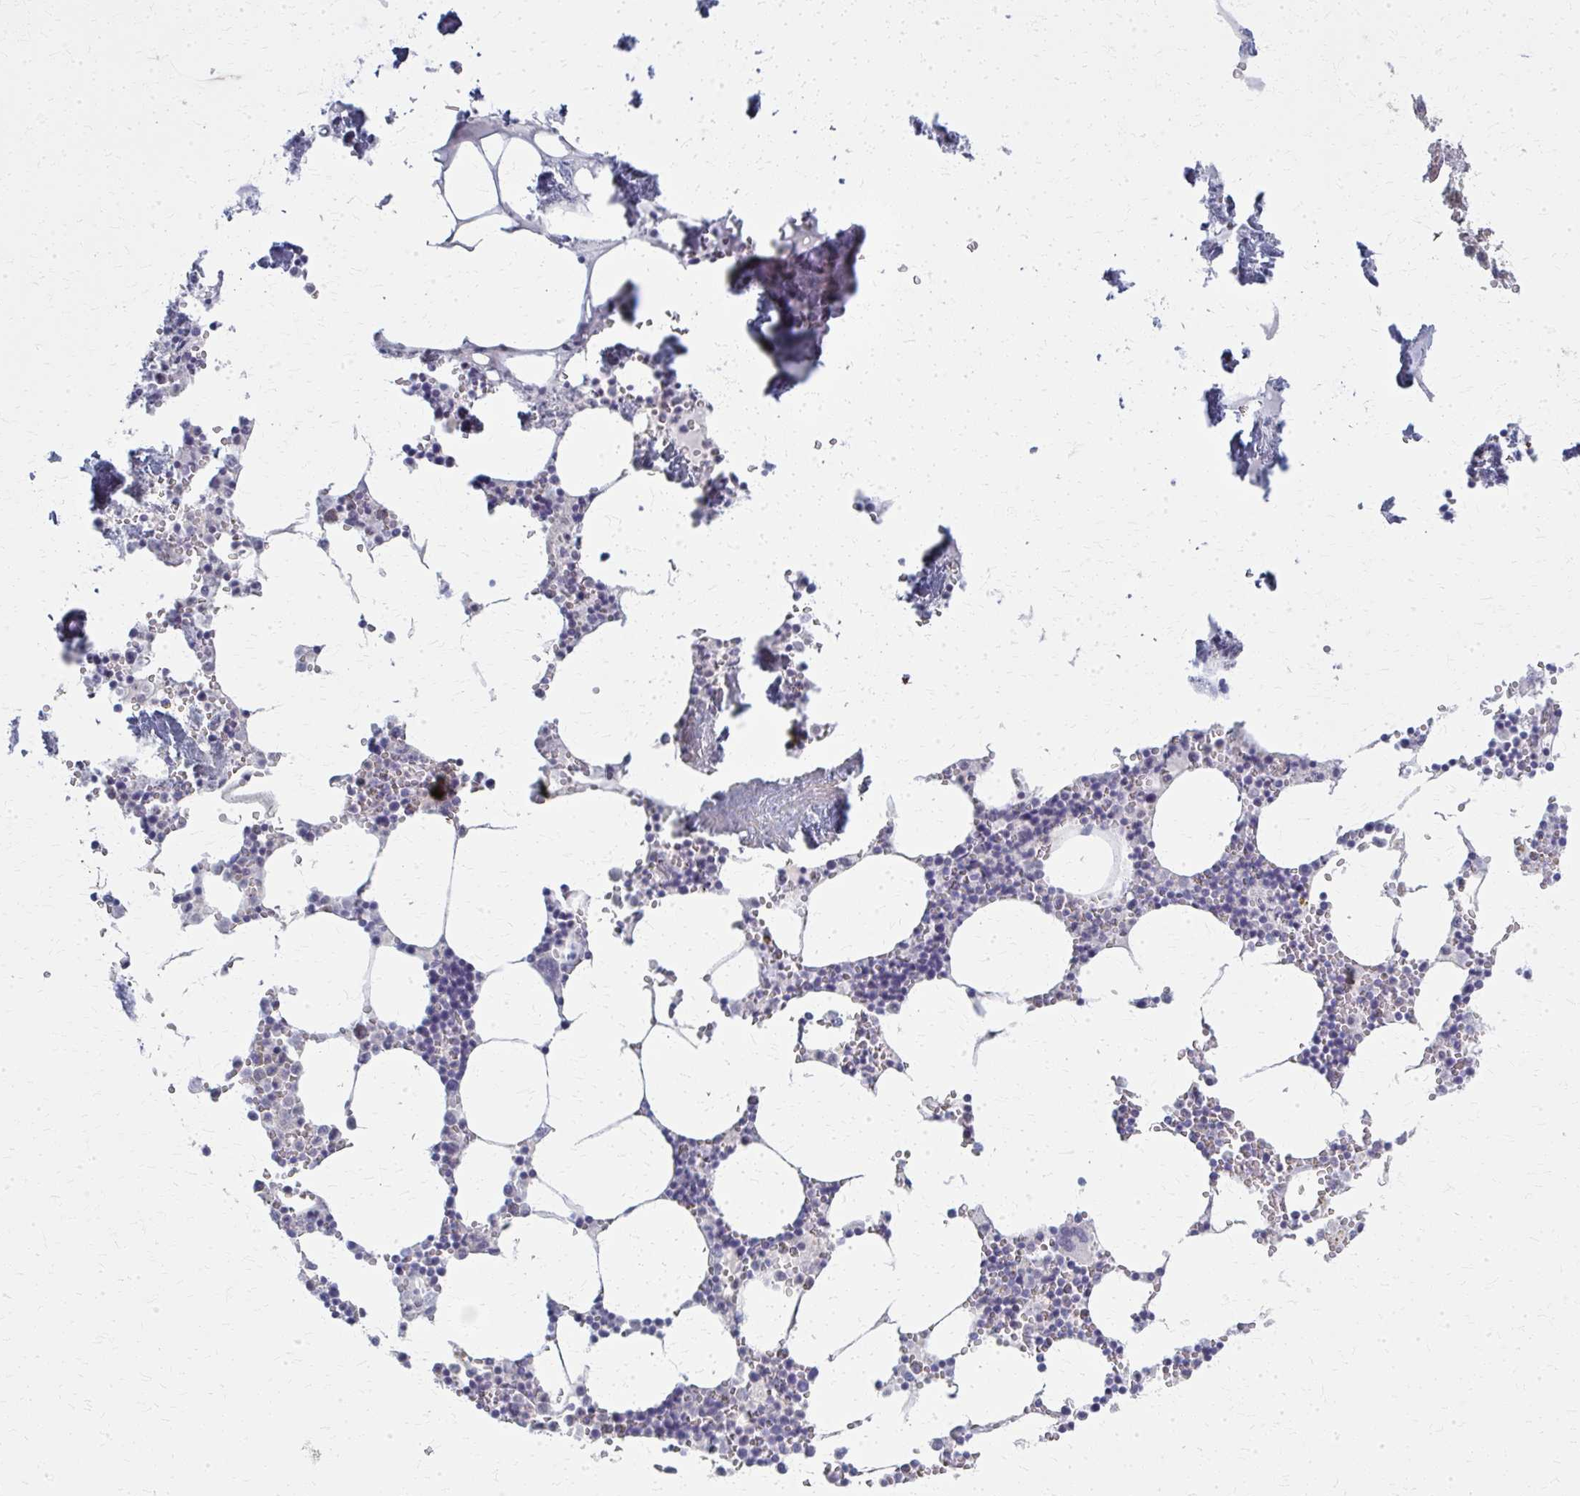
{"staining": {"intensity": "negative", "quantity": "none", "location": "none"}, "tissue": "bone marrow", "cell_type": "Hematopoietic cells", "image_type": "normal", "snomed": [{"axis": "morphology", "description": "Normal tissue, NOS"}, {"axis": "topography", "description": "Bone marrow"}], "caption": "The photomicrograph displays no significant expression in hematopoietic cells of bone marrow.", "gene": "CASQ2", "patient": {"sex": "male", "age": 54}}